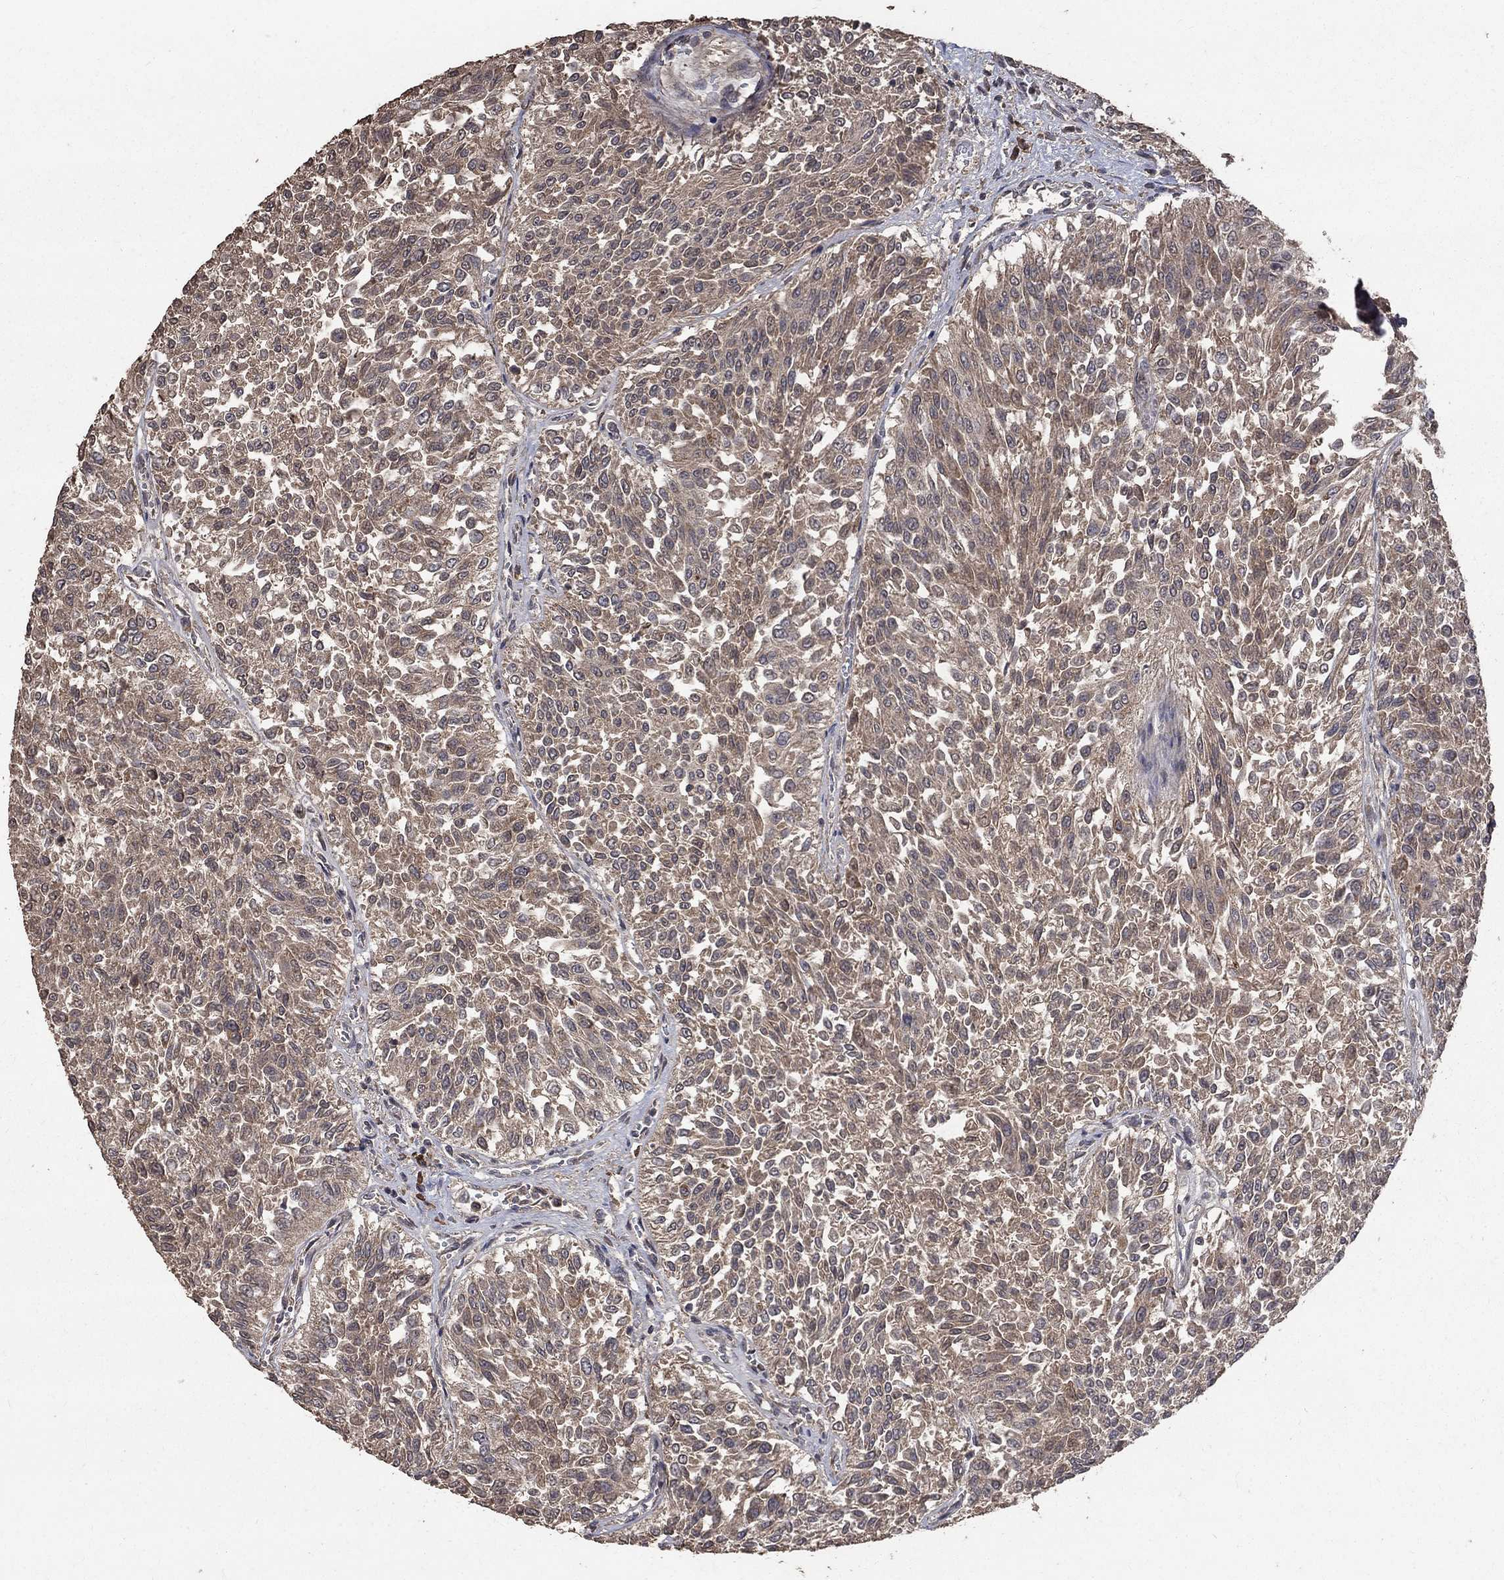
{"staining": {"intensity": "weak", "quantity": "25%-75%", "location": "cytoplasmic/membranous"}, "tissue": "urothelial cancer", "cell_type": "Tumor cells", "image_type": "cancer", "snomed": [{"axis": "morphology", "description": "Urothelial carcinoma, Low grade"}, {"axis": "topography", "description": "Urinary bladder"}], "caption": "The histopathology image reveals a brown stain indicating the presence of a protein in the cytoplasmic/membranous of tumor cells in low-grade urothelial carcinoma.", "gene": "C17orf75", "patient": {"sex": "male", "age": 78}}